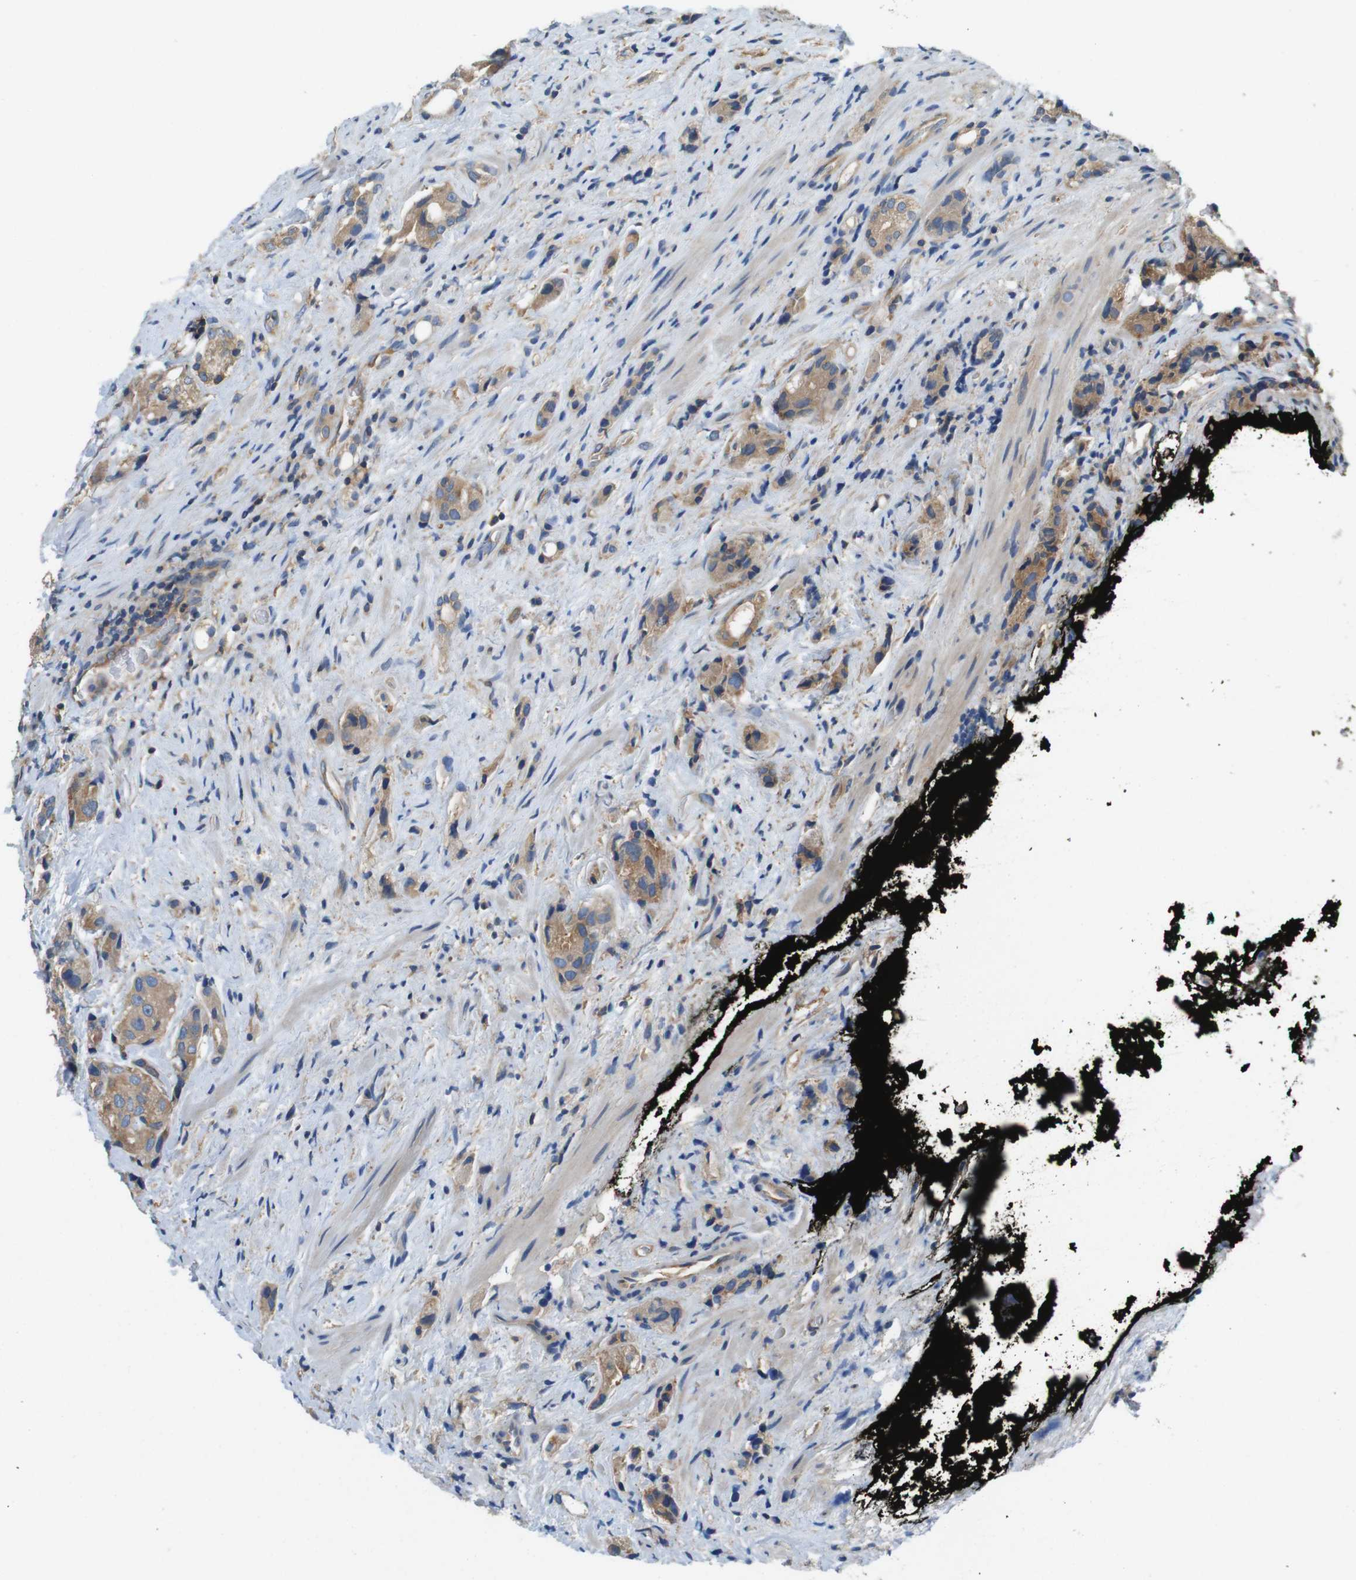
{"staining": {"intensity": "moderate", "quantity": ">75%", "location": "cytoplasmic/membranous"}, "tissue": "prostate cancer", "cell_type": "Tumor cells", "image_type": "cancer", "snomed": [{"axis": "morphology", "description": "Adenocarcinoma, High grade"}, {"axis": "topography", "description": "Prostate"}], "caption": "Immunohistochemistry (IHC) of human high-grade adenocarcinoma (prostate) shows medium levels of moderate cytoplasmic/membranous expression in approximately >75% of tumor cells.", "gene": "DCTN1", "patient": {"sex": "male", "age": 71}}